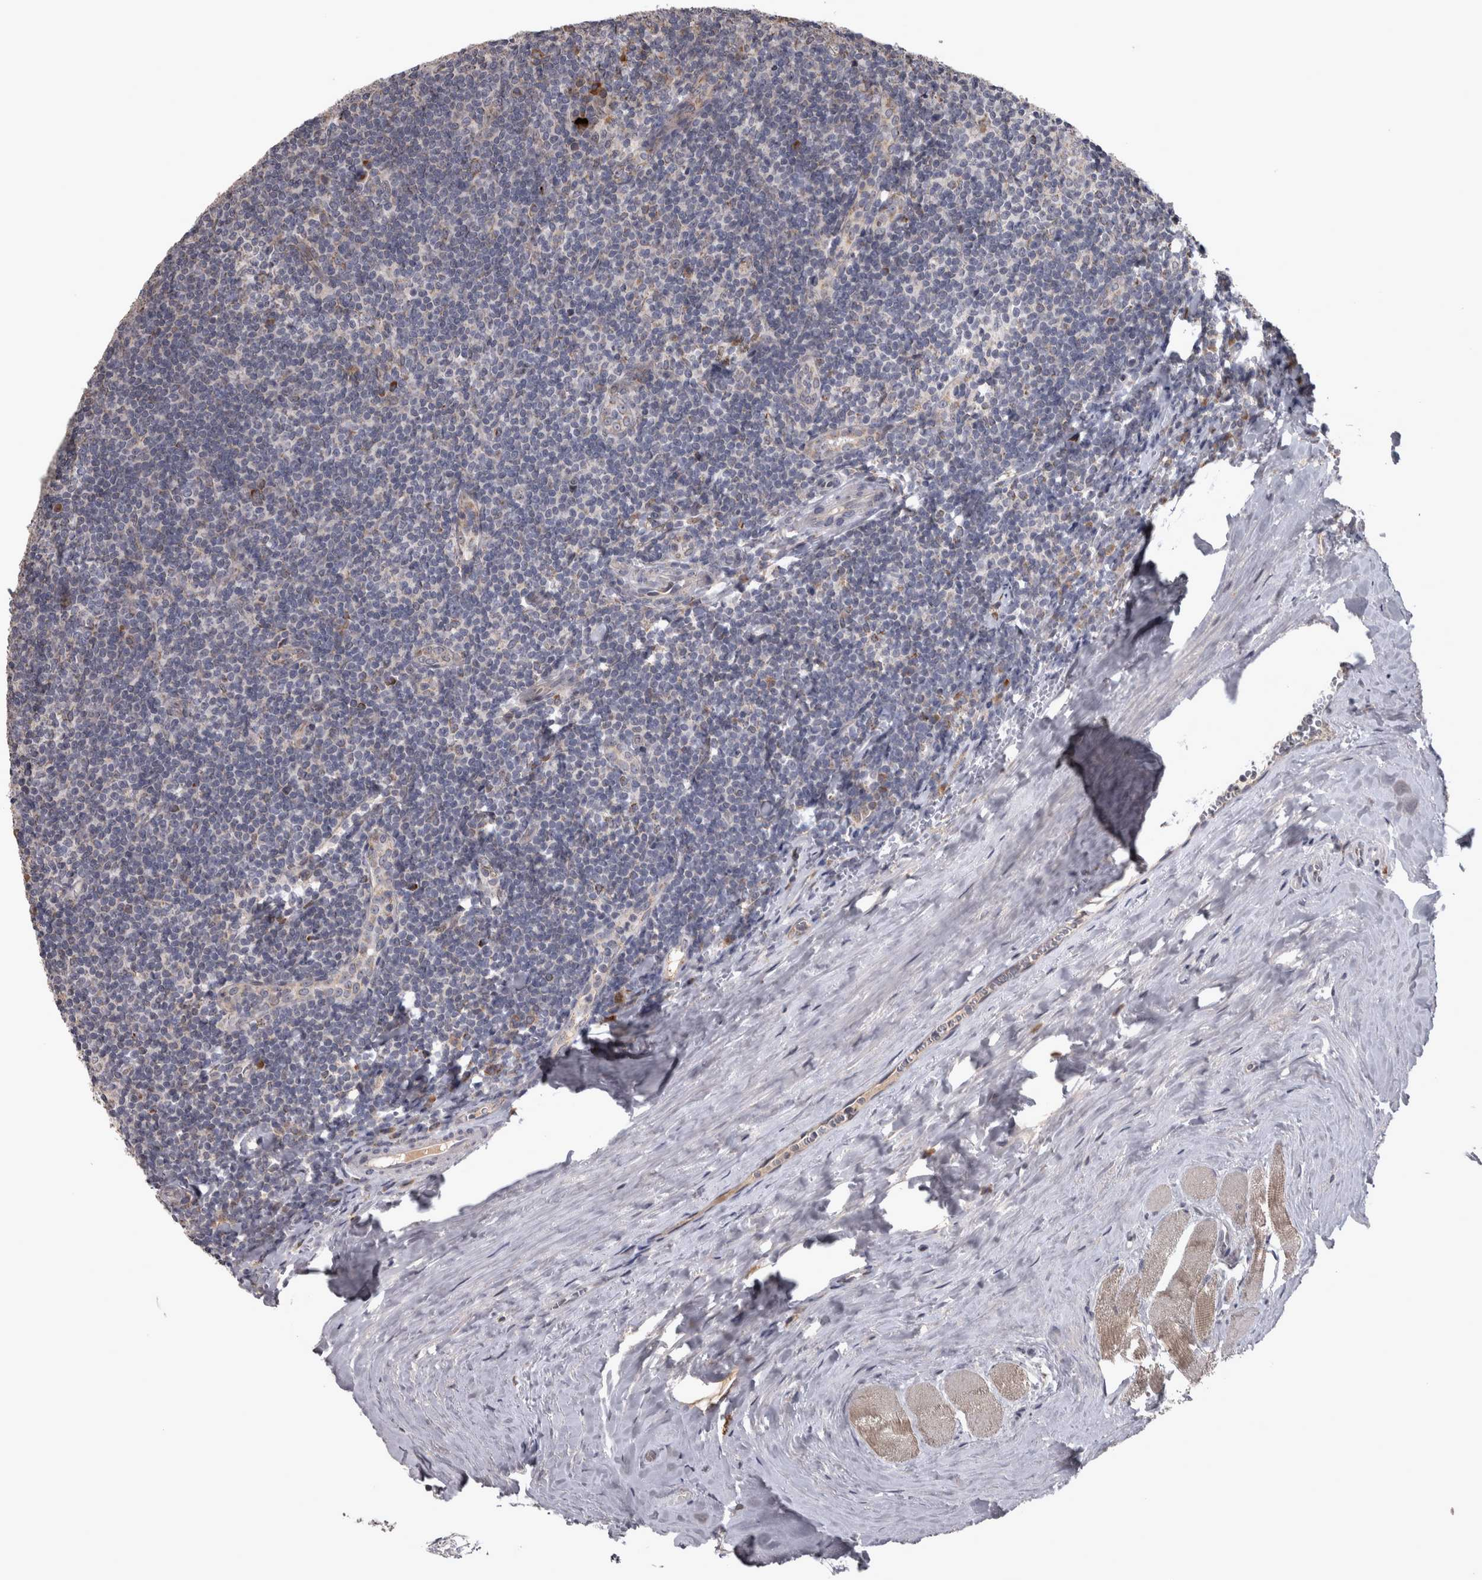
{"staining": {"intensity": "negative", "quantity": "none", "location": "none"}, "tissue": "tonsil", "cell_type": "Germinal center cells", "image_type": "normal", "snomed": [{"axis": "morphology", "description": "Normal tissue, NOS"}, {"axis": "topography", "description": "Tonsil"}], "caption": "IHC of normal tonsil reveals no positivity in germinal center cells. (Brightfield microscopy of DAB (3,3'-diaminobenzidine) immunohistochemistry (IHC) at high magnification).", "gene": "DBT", "patient": {"sex": "male", "age": 27}}